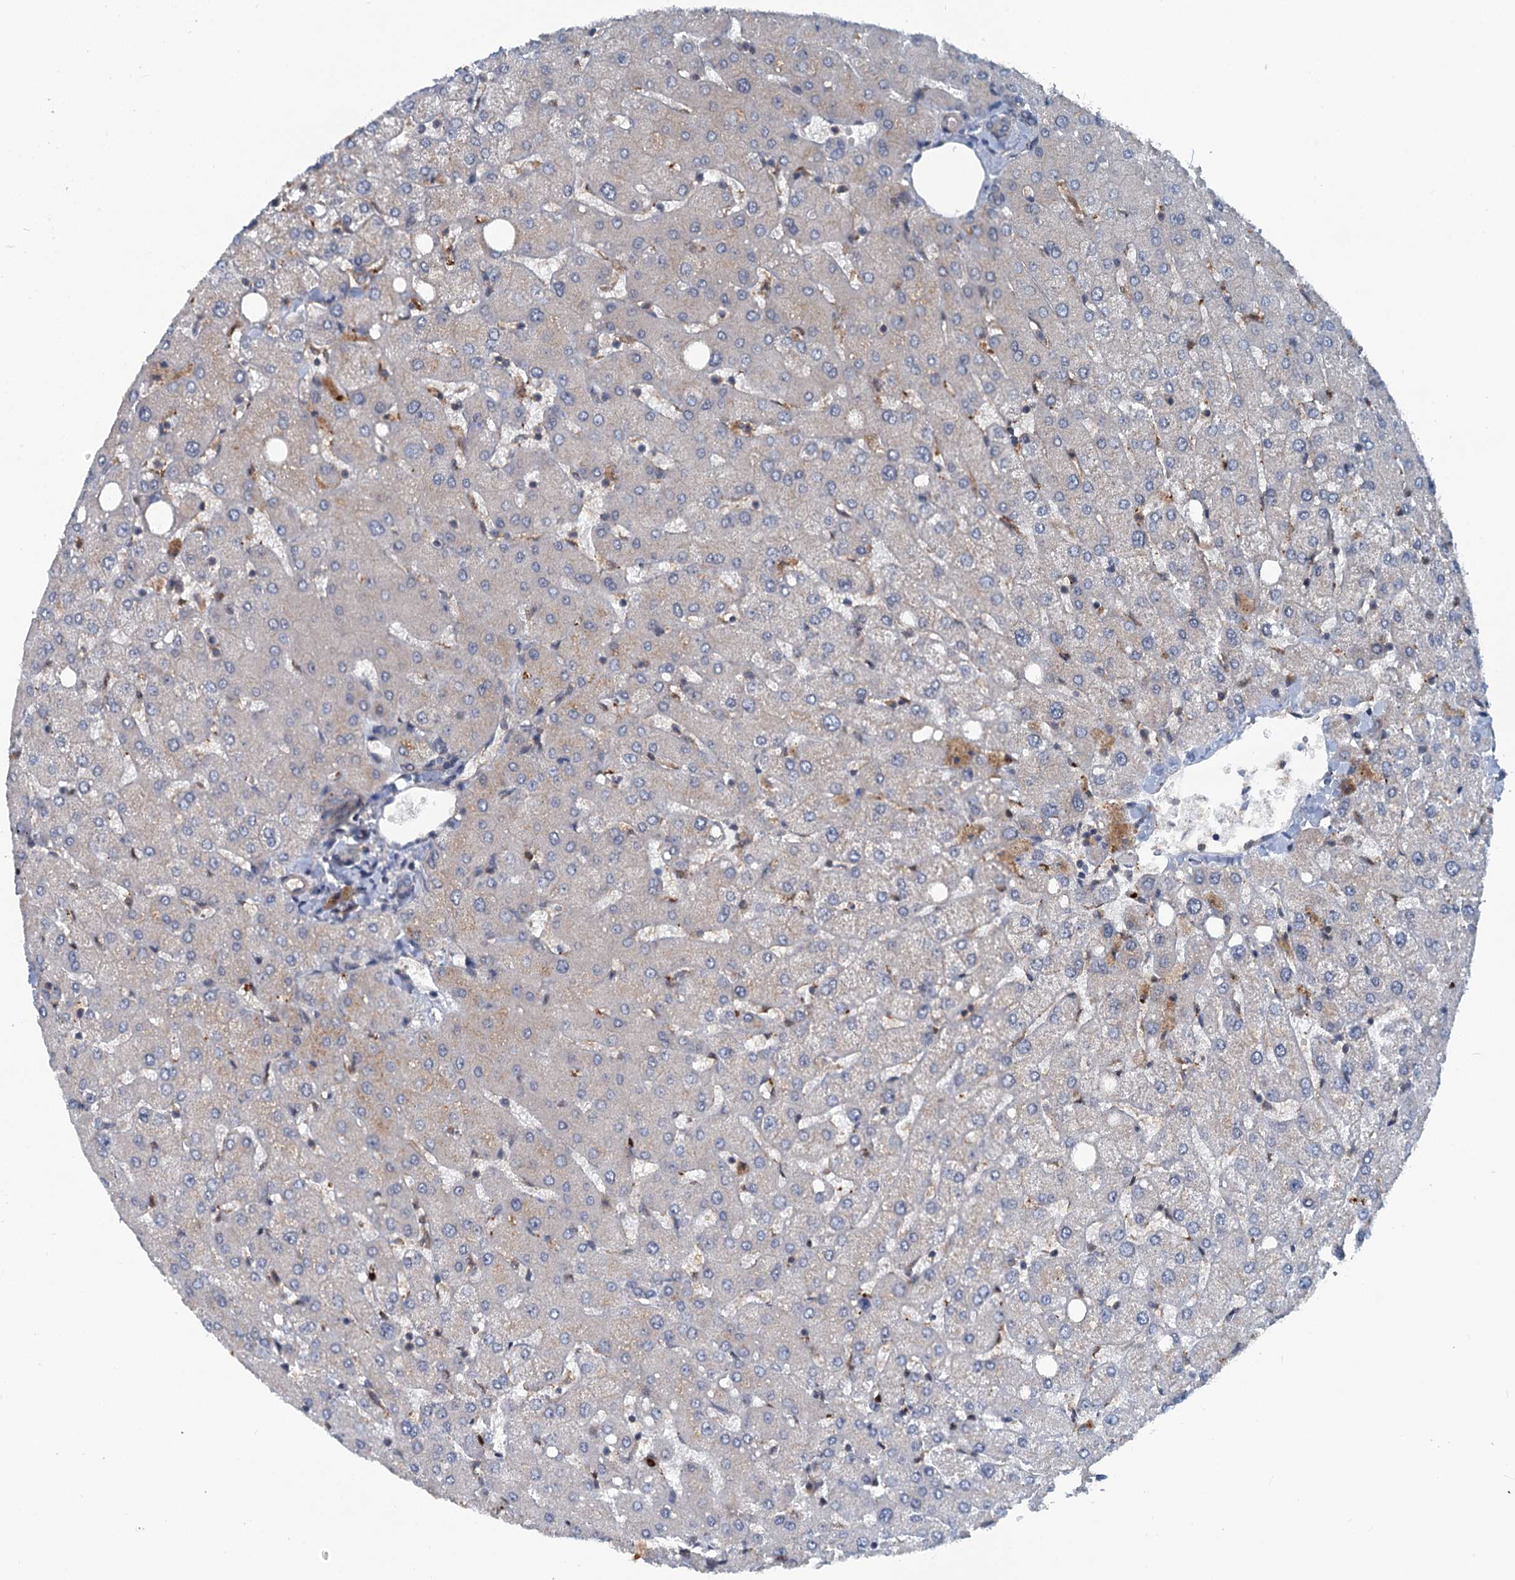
{"staining": {"intensity": "negative", "quantity": "none", "location": "none"}, "tissue": "liver", "cell_type": "Cholangiocytes", "image_type": "normal", "snomed": [{"axis": "morphology", "description": "Normal tissue, NOS"}, {"axis": "topography", "description": "Liver"}], "caption": "High power microscopy micrograph of an immunohistochemistry (IHC) photomicrograph of benign liver, revealing no significant staining in cholangiocytes.", "gene": "GCLM", "patient": {"sex": "female", "age": 54}}